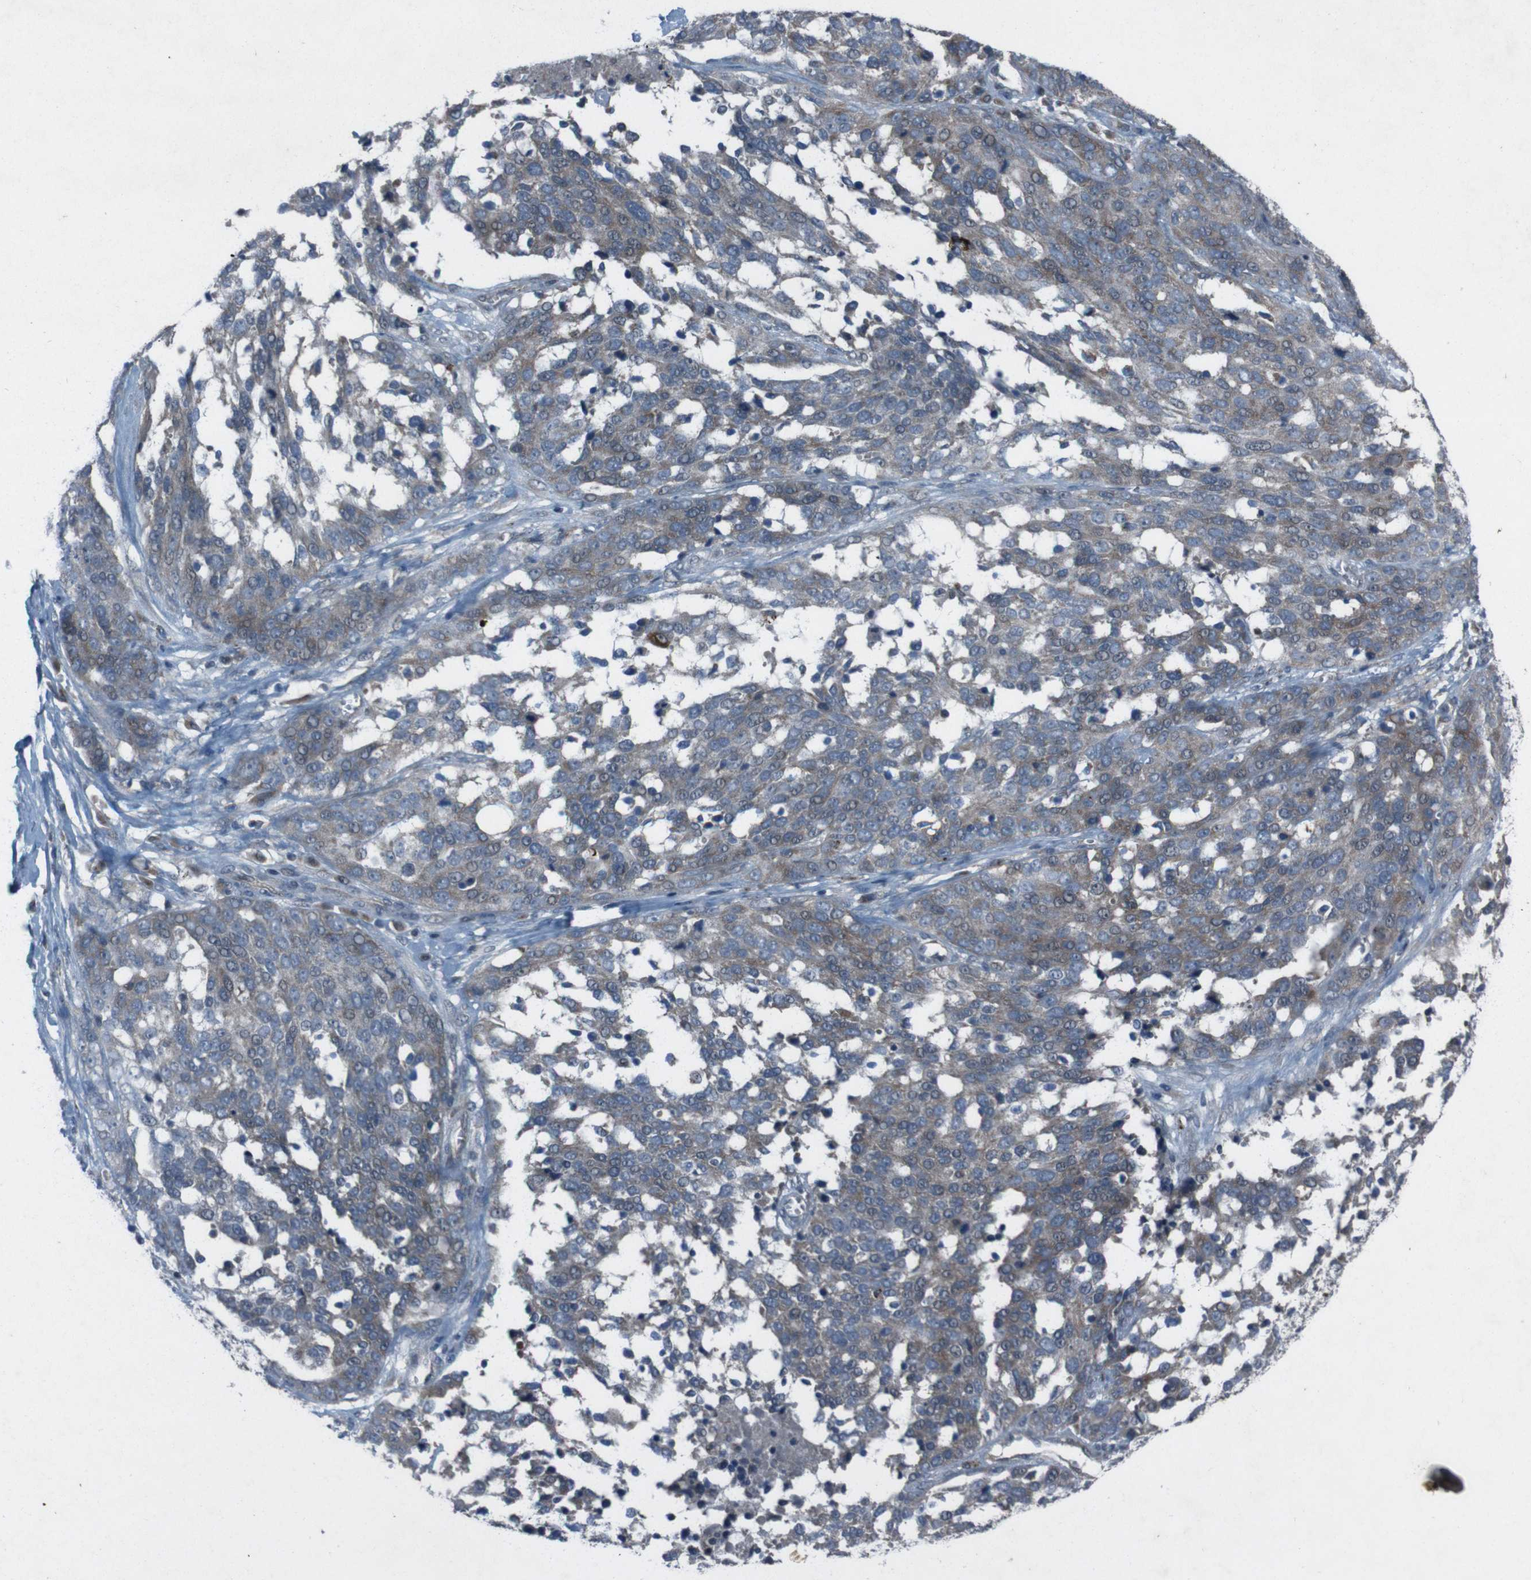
{"staining": {"intensity": "moderate", "quantity": ">75%", "location": "cytoplasmic/membranous"}, "tissue": "ovarian cancer", "cell_type": "Tumor cells", "image_type": "cancer", "snomed": [{"axis": "morphology", "description": "Cystadenocarcinoma, serous, NOS"}, {"axis": "topography", "description": "Ovary"}], "caption": "The micrograph shows immunohistochemical staining of ovarian cancer. There is moderate cytoplasmic/membranous positivity is appreciated in approximately >75% of tumor cells.", "gene": "EFNA5", "patient": {"sex": "female", "age": 44}}